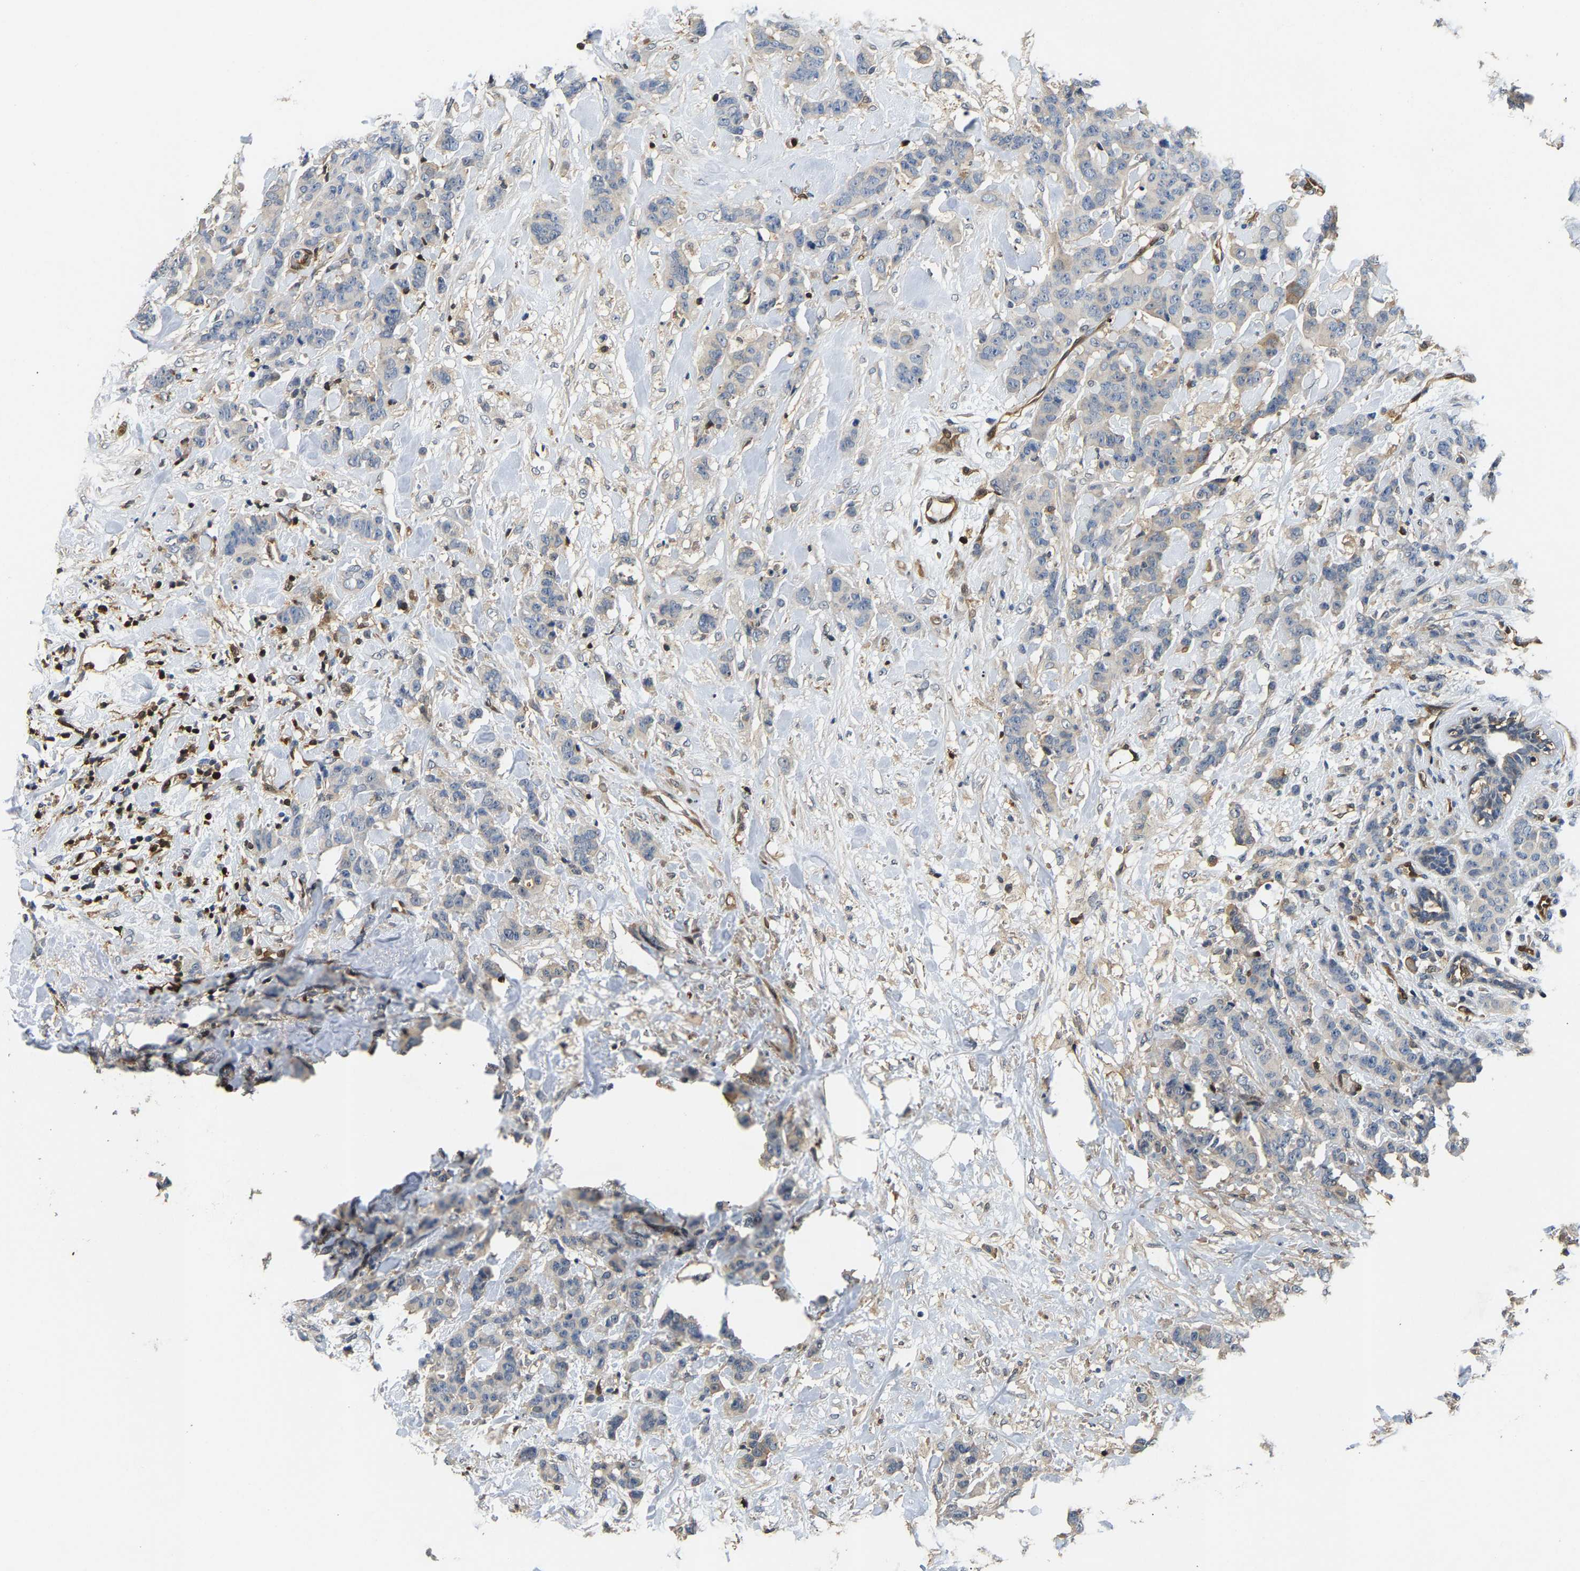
{"staining": {"intensity": "negative", "quantity": "none", "location": "none"}, "tissue": "breast cancer", "cell_type": "Tumor cells", "image_type": "cancer", "snomed": [{"axis": "morphology", "description": "Normal tissue, NOS"}, {"axis": "morphology", "description": "Duct carcinoma"}, {"axis": "topography", "description": "Breast"}], "caption": "IHC of human breast cancer exhibits no expression in tumor cells.", "gene": "GIMAP7", "patient": {"sex": "female", "age": 40}}